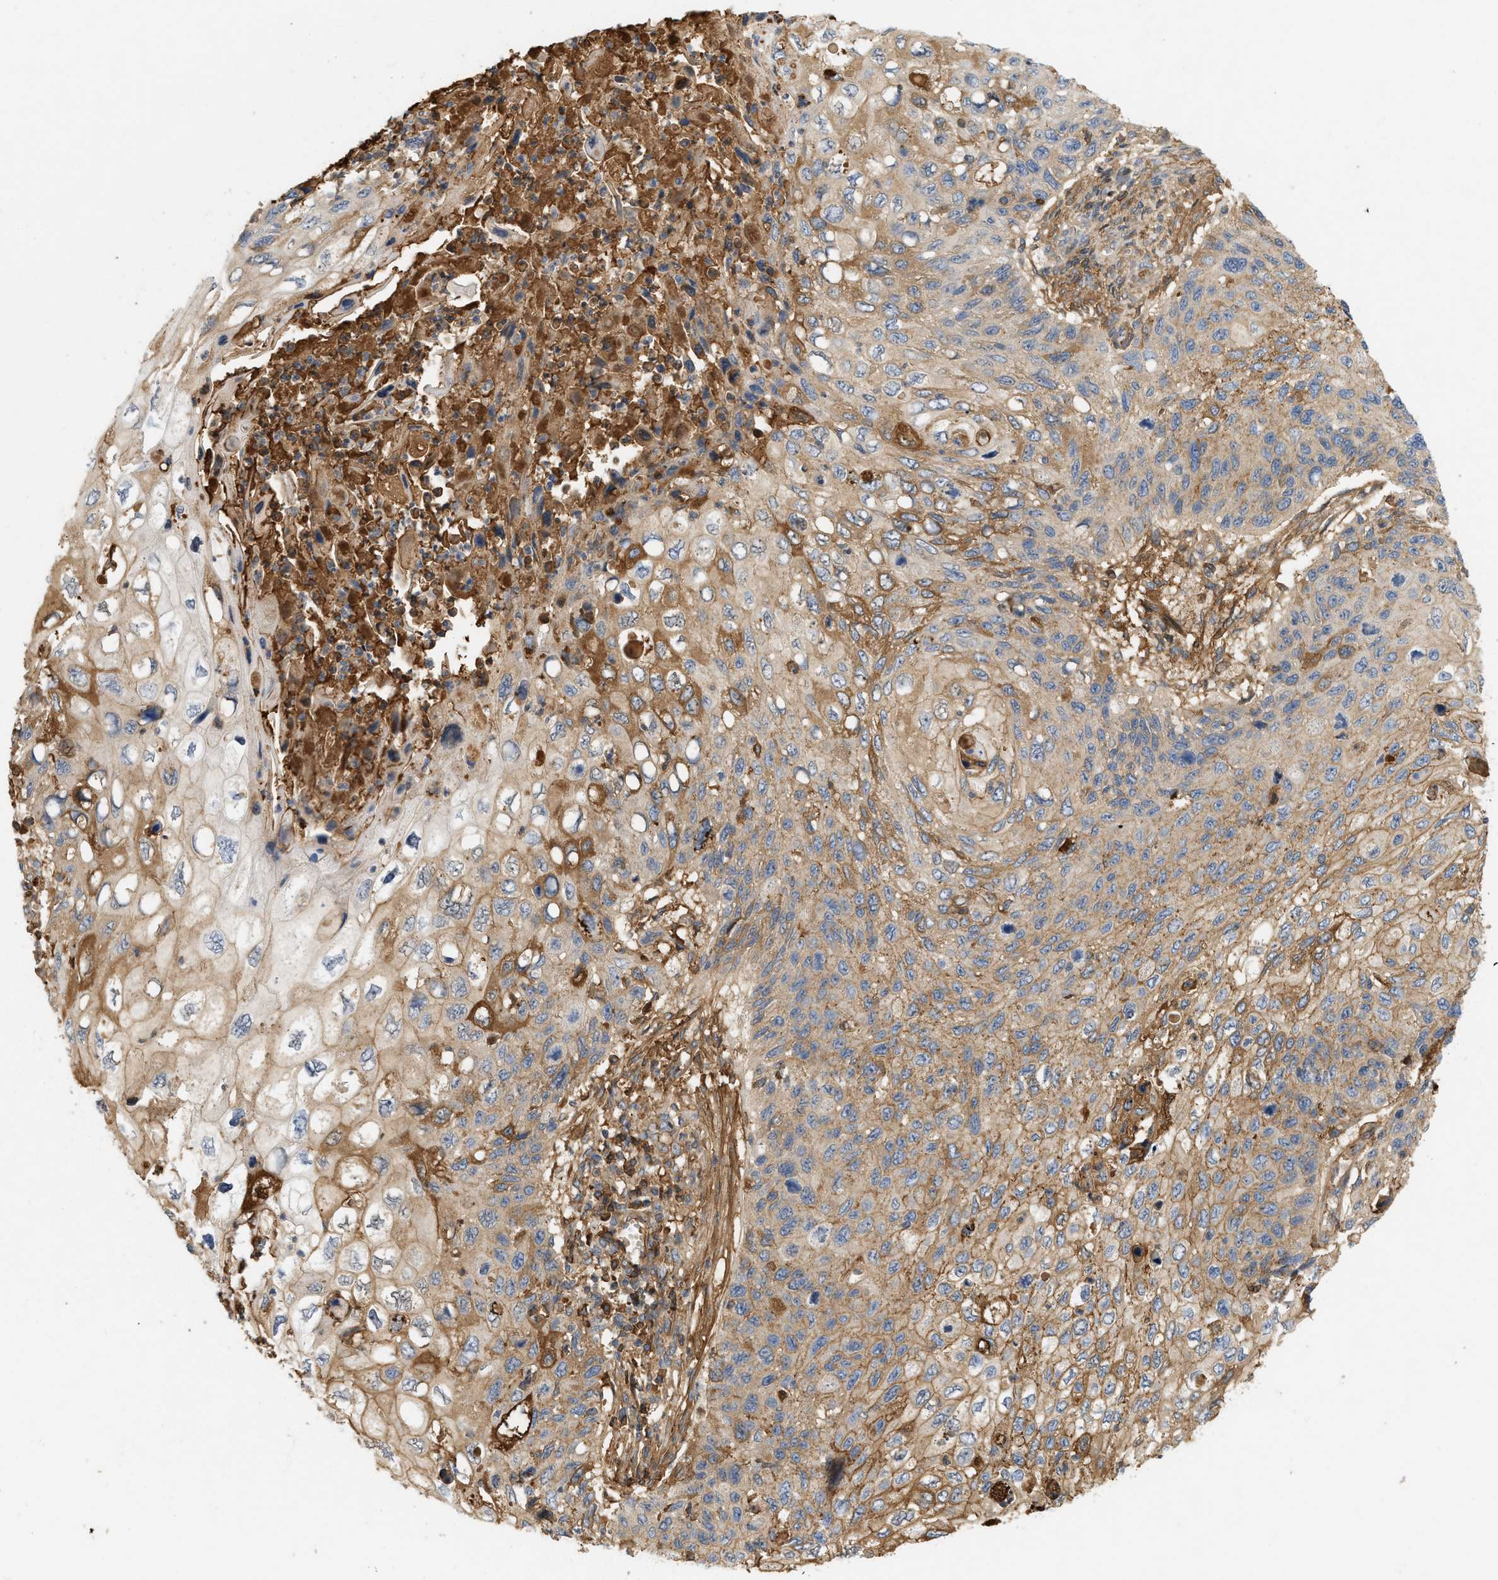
{"staining": {"intensity": "moderate", "quantity": "25%-75%", "location": "cytoplasmic/membranous"}, "tissue": "cervical cancer", "cell_type": "Tumor cells", "image_type": "cancer", "snomed": [{"axis": "morphology", "description": "Squamous cell carcinoma, NOS"}, {"axis": "topography", "description": "Cervix"}], "caption": "Immunohistochemical staining of human cervical squamous cell carcinoma reveals moderate cytoplasmic/membranous protein staining in about 25%-75% of tumor cells. (IHC, brightfield microscopy, high magnification).", "gene": "F8", "patient": {"sex": "female", "age": 70}}